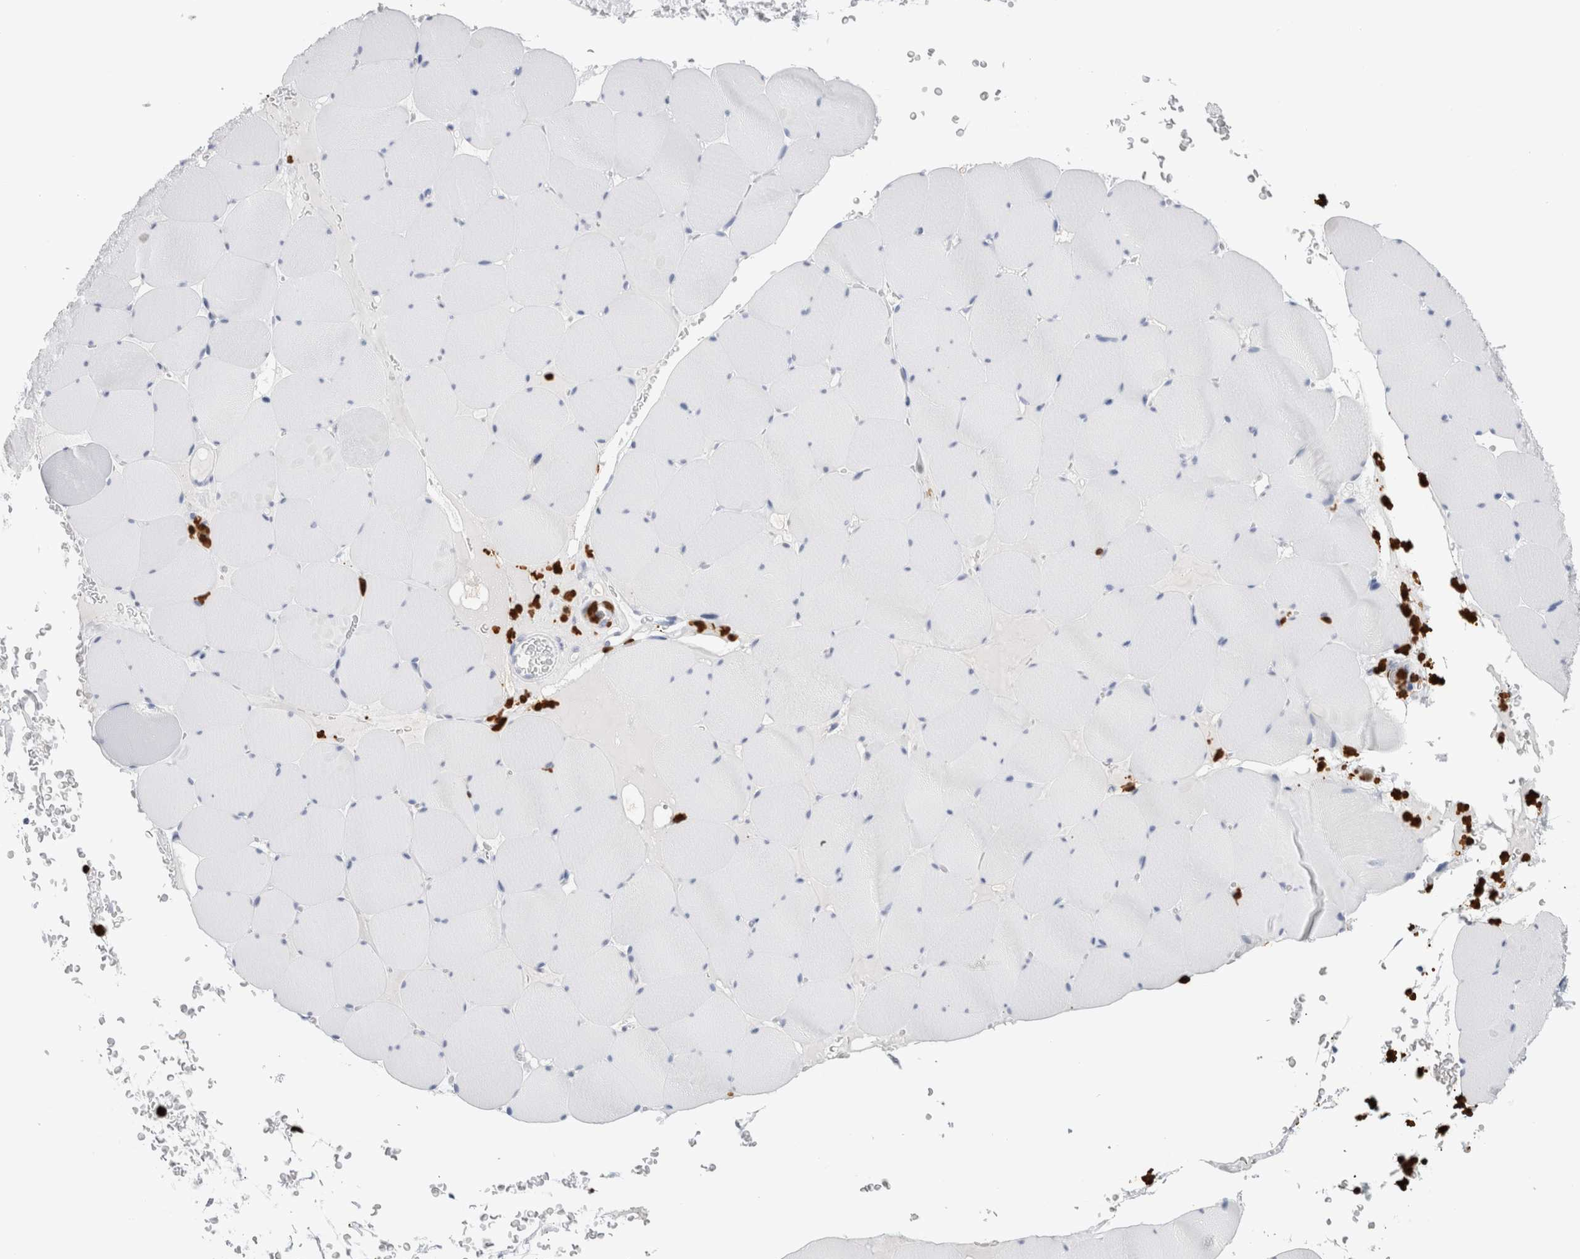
{"staining": {"intensity": "negative", "quantity": "none", "location": "none"}, "tissue": "skeletal muscle", "cell_type": "Myocytes", "image_type": "normal", "snomed": [{"axis": "morphology", "description": "Normal tissue, NOS"}, {"axis": "topography", "description": "Skeletal muscle"}], "caption": "The immunohistochemistry photomicrograph has no significant expression in myocytes of skeletal muscle.", "gene": "S100A8", "patient": {"sex": "male", "age": 62}}